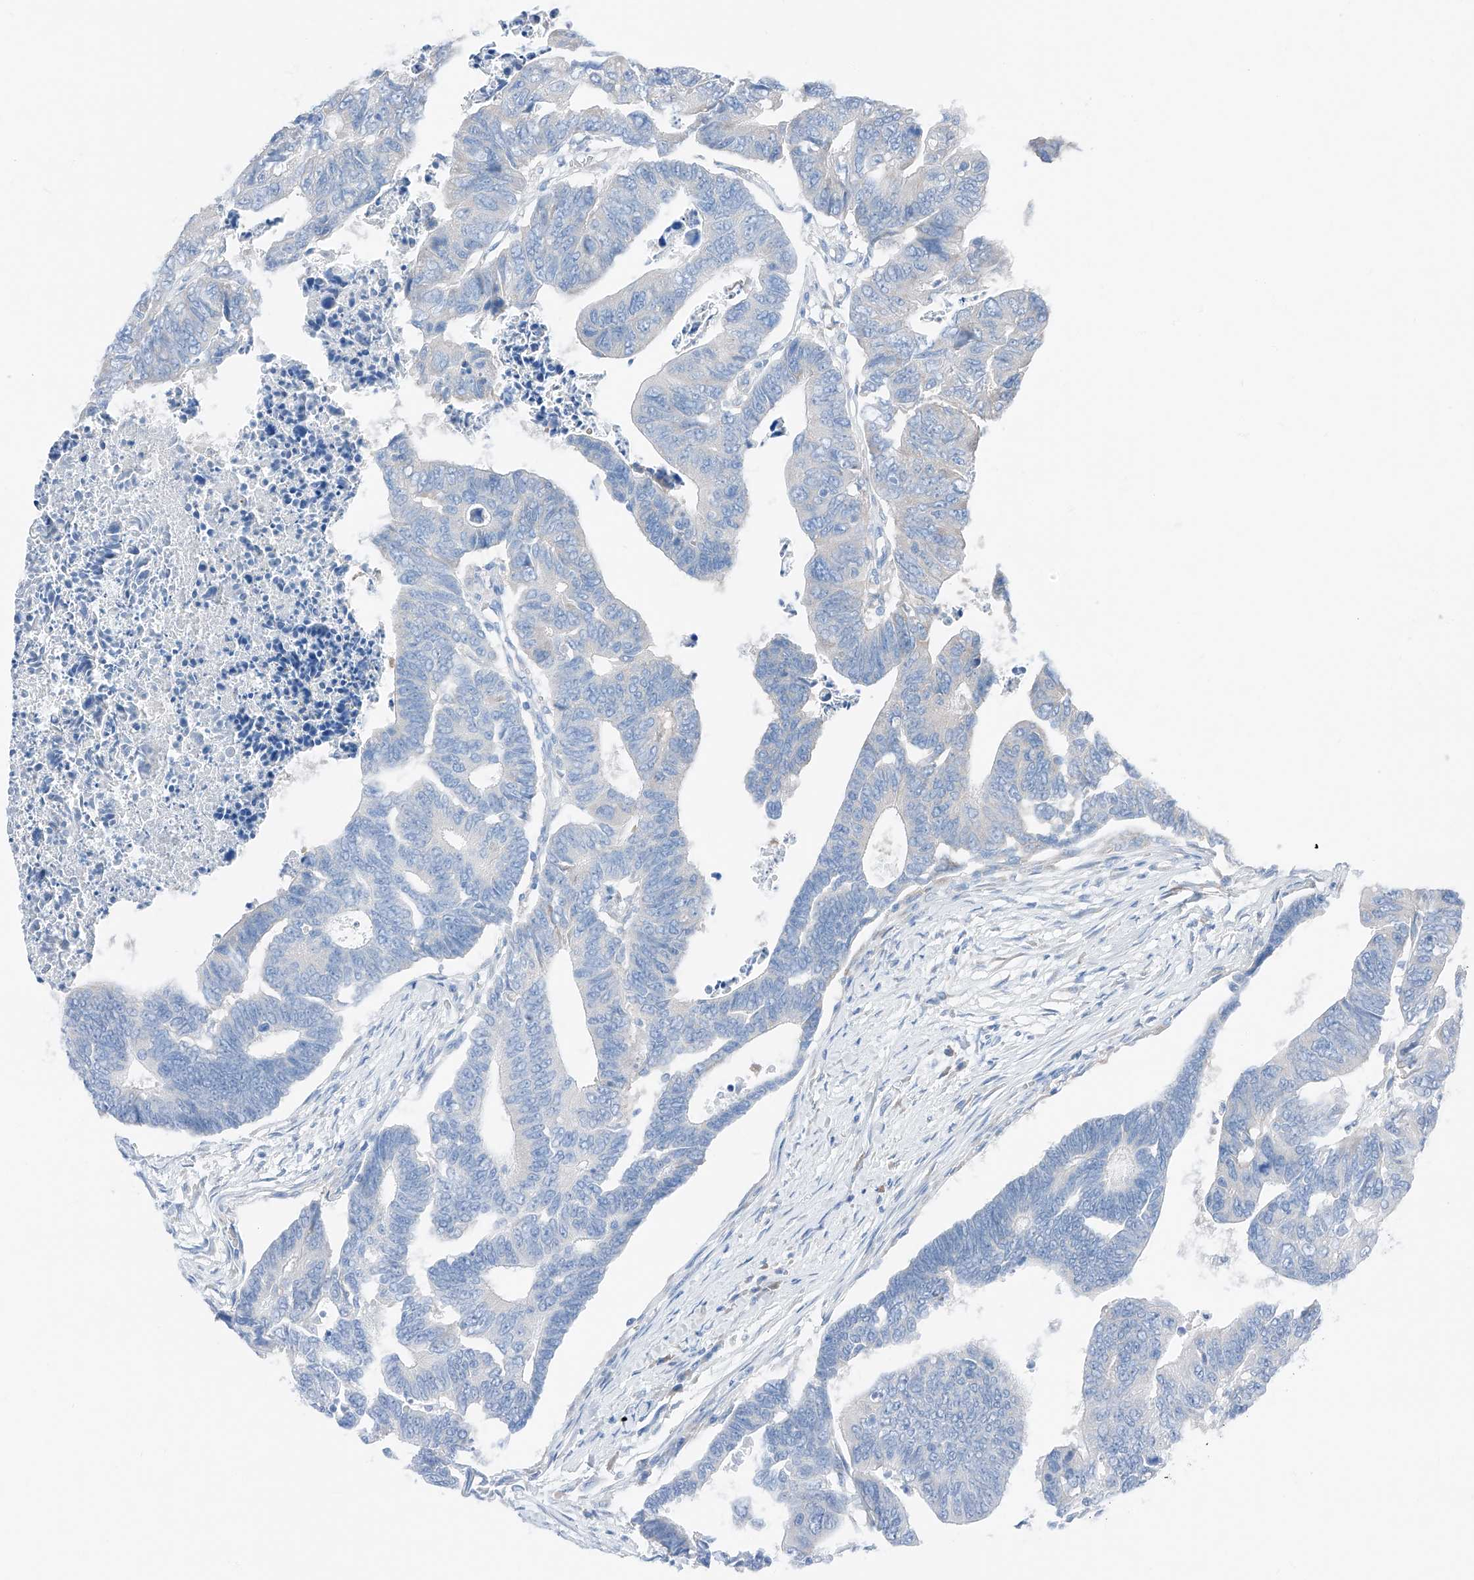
{"staining": {"intensity": "strong", "quantity": "25%-75%", "location": "cytoplasmic/membranous"}, "tissue": "colorectal cancer", "cell_type": "Tumor cells", "image_type": "cancer", "snomed": [{"axis": "morphology", "description": "Adenocarcinoma, NOS"}, {"axis": "topography", "description": "Rectum"}], "caption": "The micrograph reveals staining of colorectal cancer (adenocarcinoma), revealing strong cytoplasmic/membranous protein positivity (brown color) within tumor cells.", "gene": "CRELD1", "patient": {"sex": "female", "age": 65}}